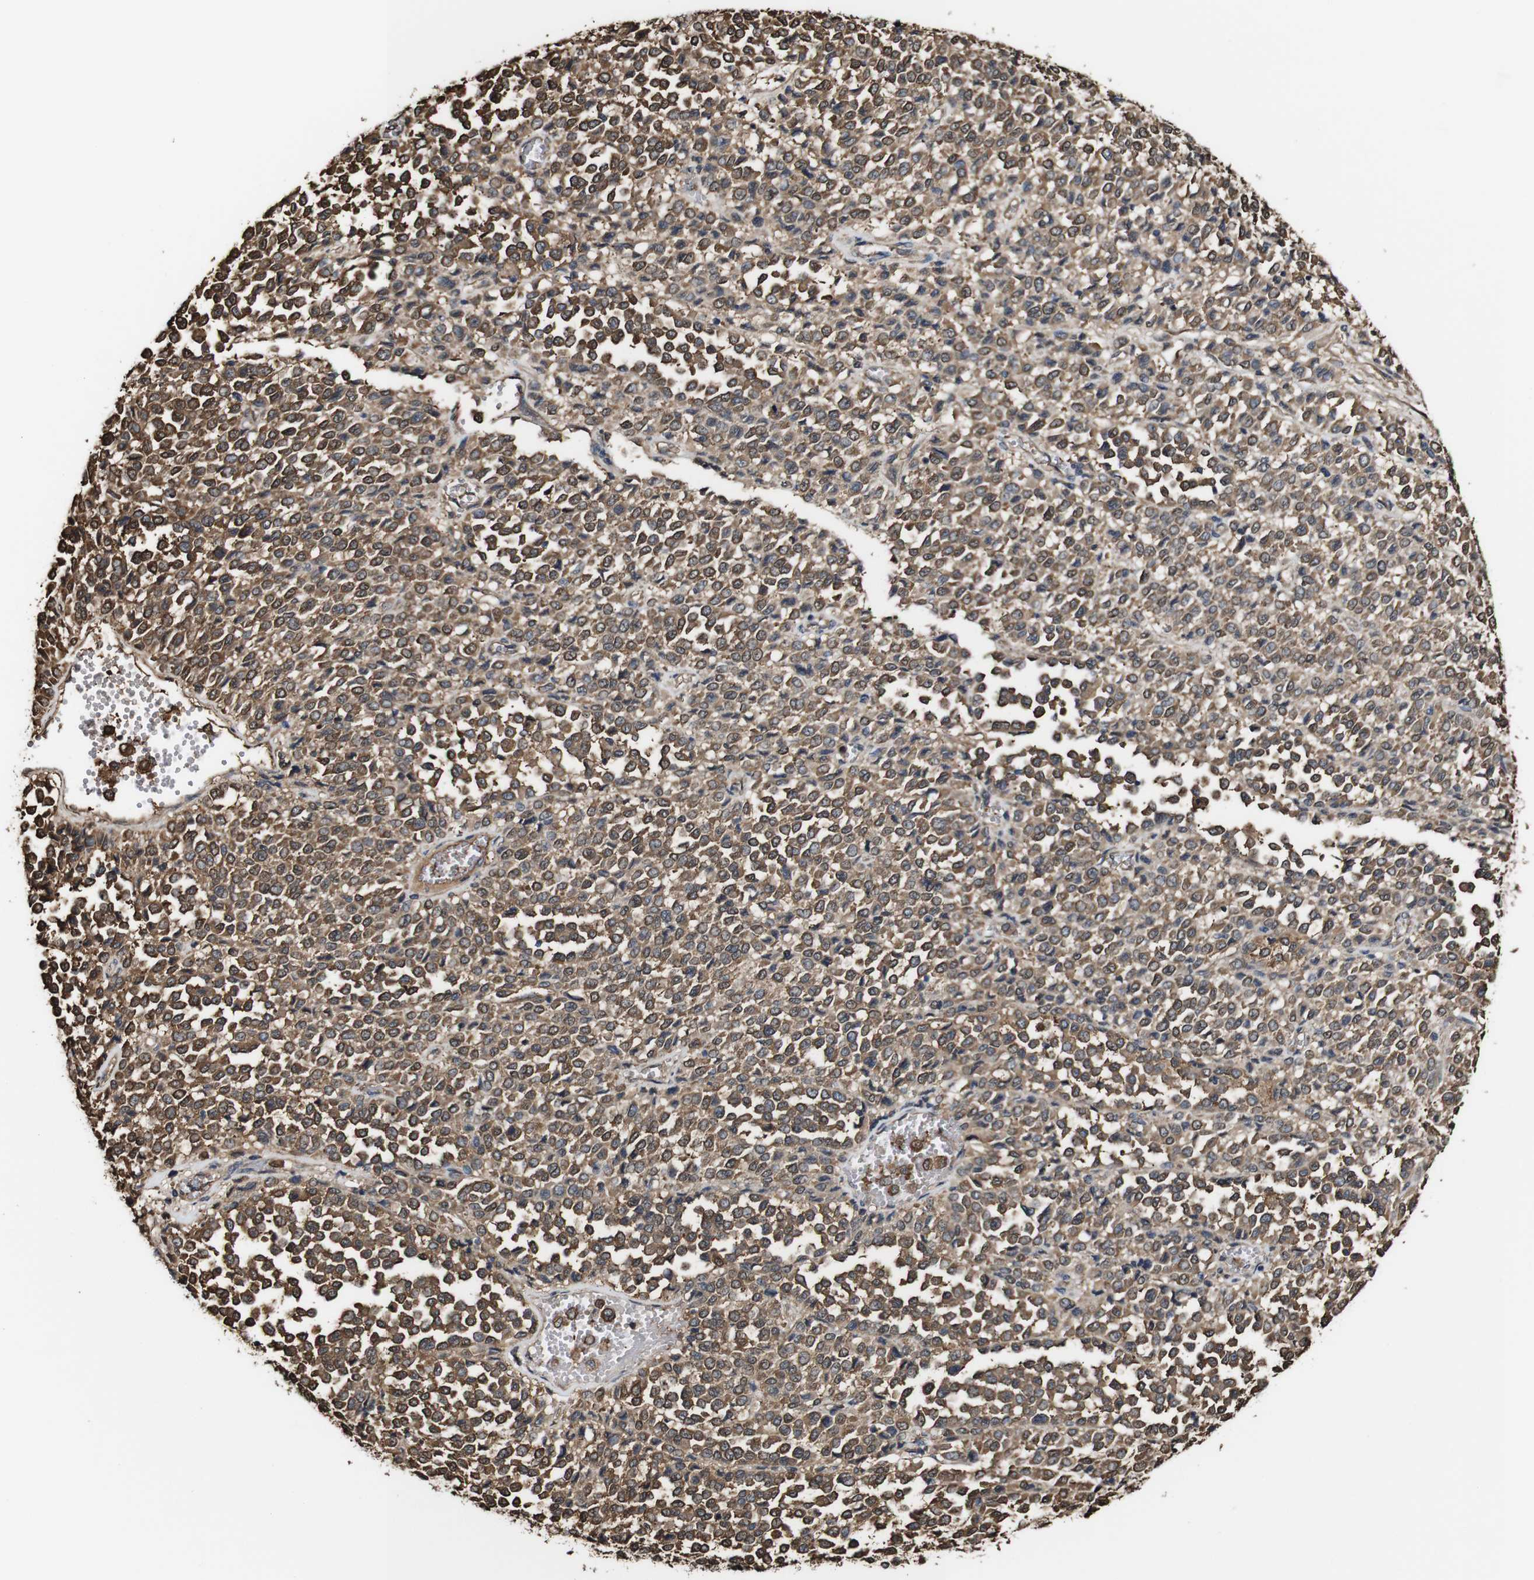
{"staining": {"intensity": "moderate", "quantity": ">75%", "location": "cytoplasmic/membranous"}, "tissue": "melanoma", "cell_type": "Tumor cells", "image_type": "cancer", "snomed": [{"axis": "morphology", "description": "Malignant melanoma, Metastatic site"}, {"axis": "topography", "description": "Pancreas"}], "caption": "A micrograph of malignant melanoma (metastatic site) stained for a protein shows moderate cytoplasmic/membranous brown staining in tumor cells. (DAB = brown stain, brightfield microscopy at high magnification).", "gene": "PTPRR", "patient": {"sex": "female", "age": 30}}